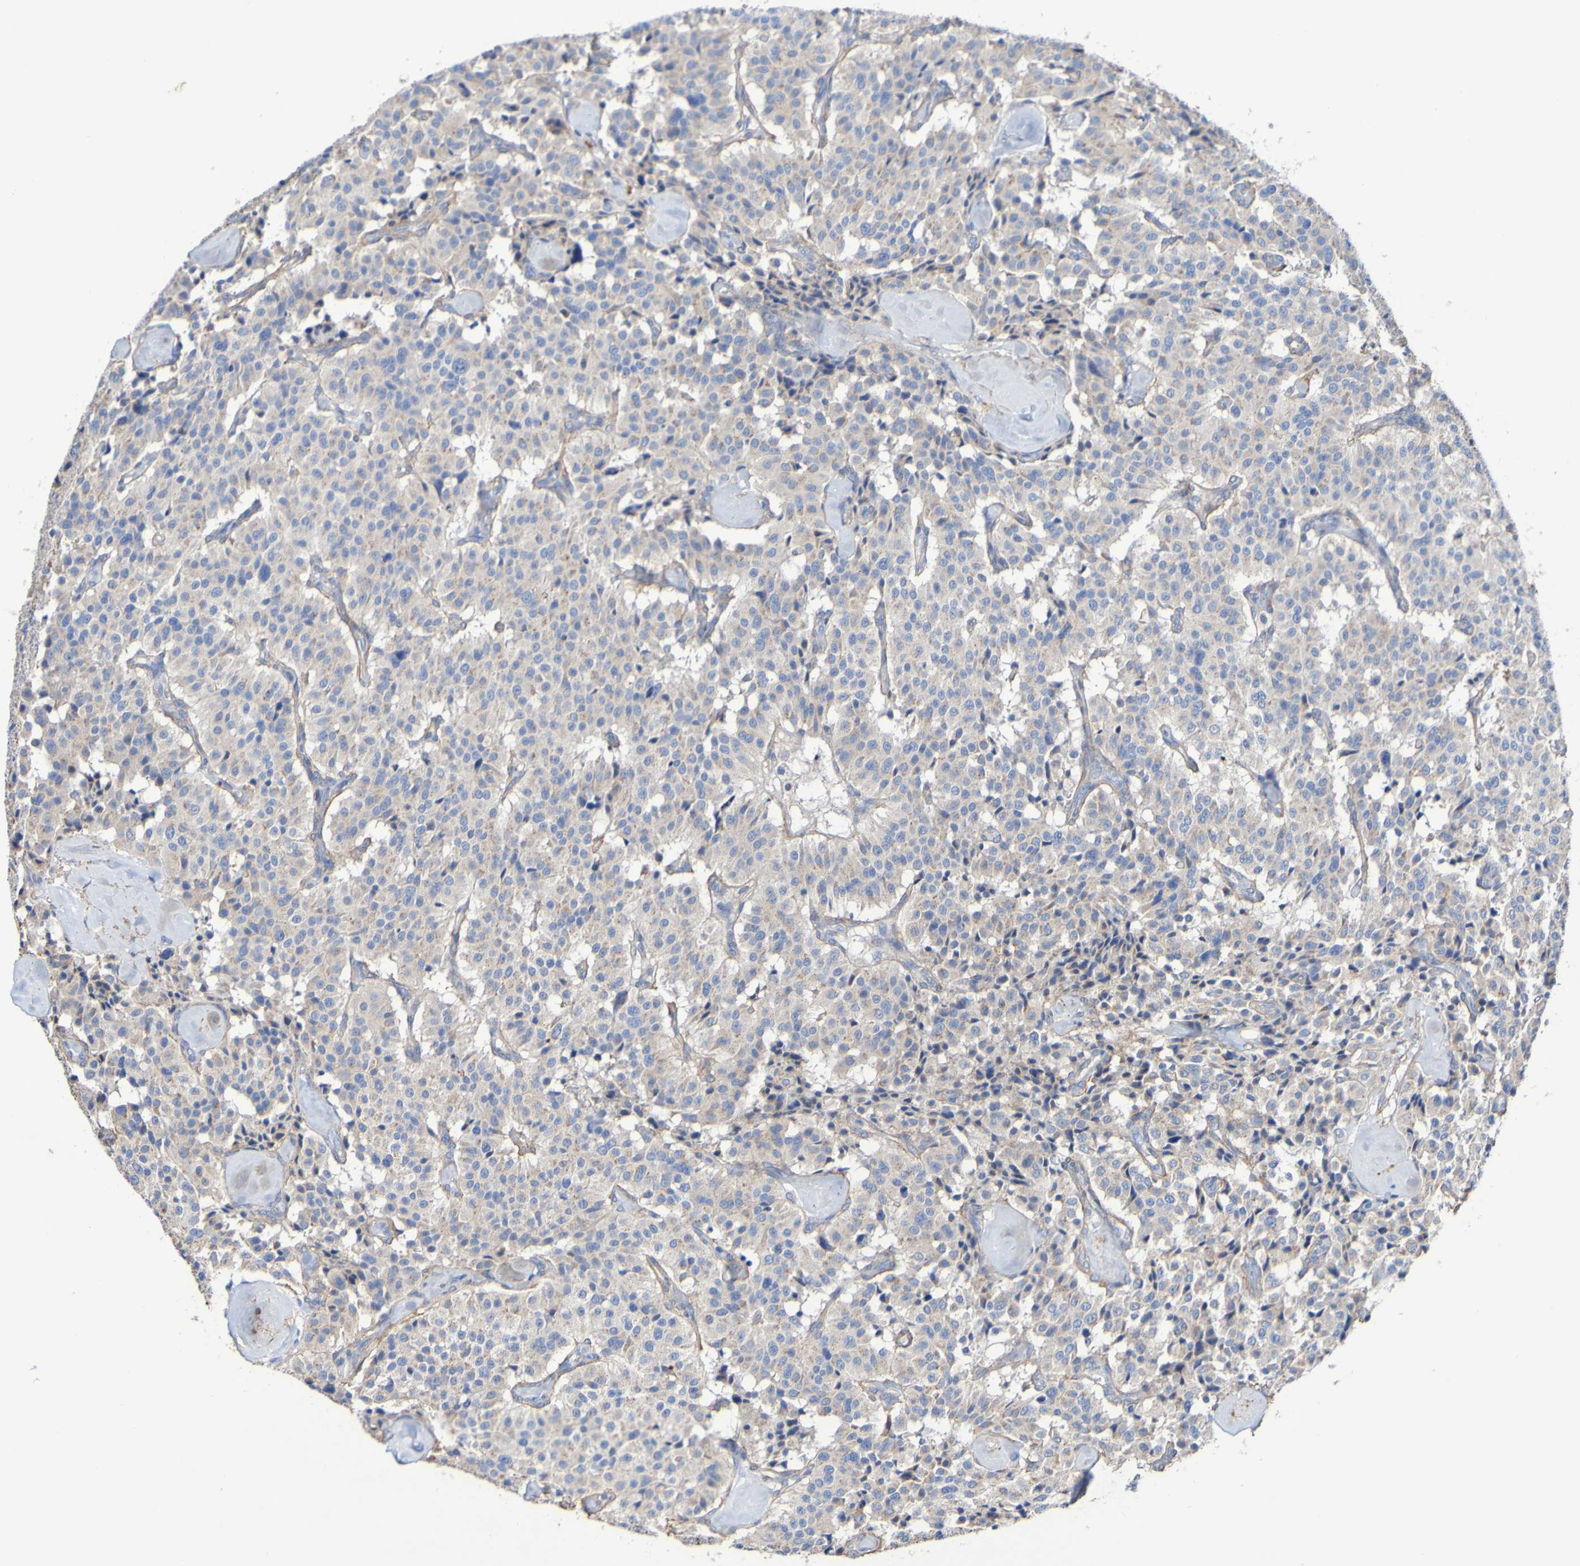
{"staining": {"intensity": "moderate", "quantity": "25%-75%", "location": "cytoplasmic/membranous"}, "tissue": "carcinoid", "cell_type": "Tumor cells", "image_type": "cancer", "snomed": [{"axis": "morphology", "description": "Carcinoid, malignant, NOS"}, {"axis": "topography", "description": "Lung"}], "caption": "Brown immunohistochemical staining in carcinoid demonstrates moderate cytoplasmic/membranous positivity in about 25%-75% of tumor cells.", "gene": "SRPRB", "patient": {"sex": "male", "age": 30}}